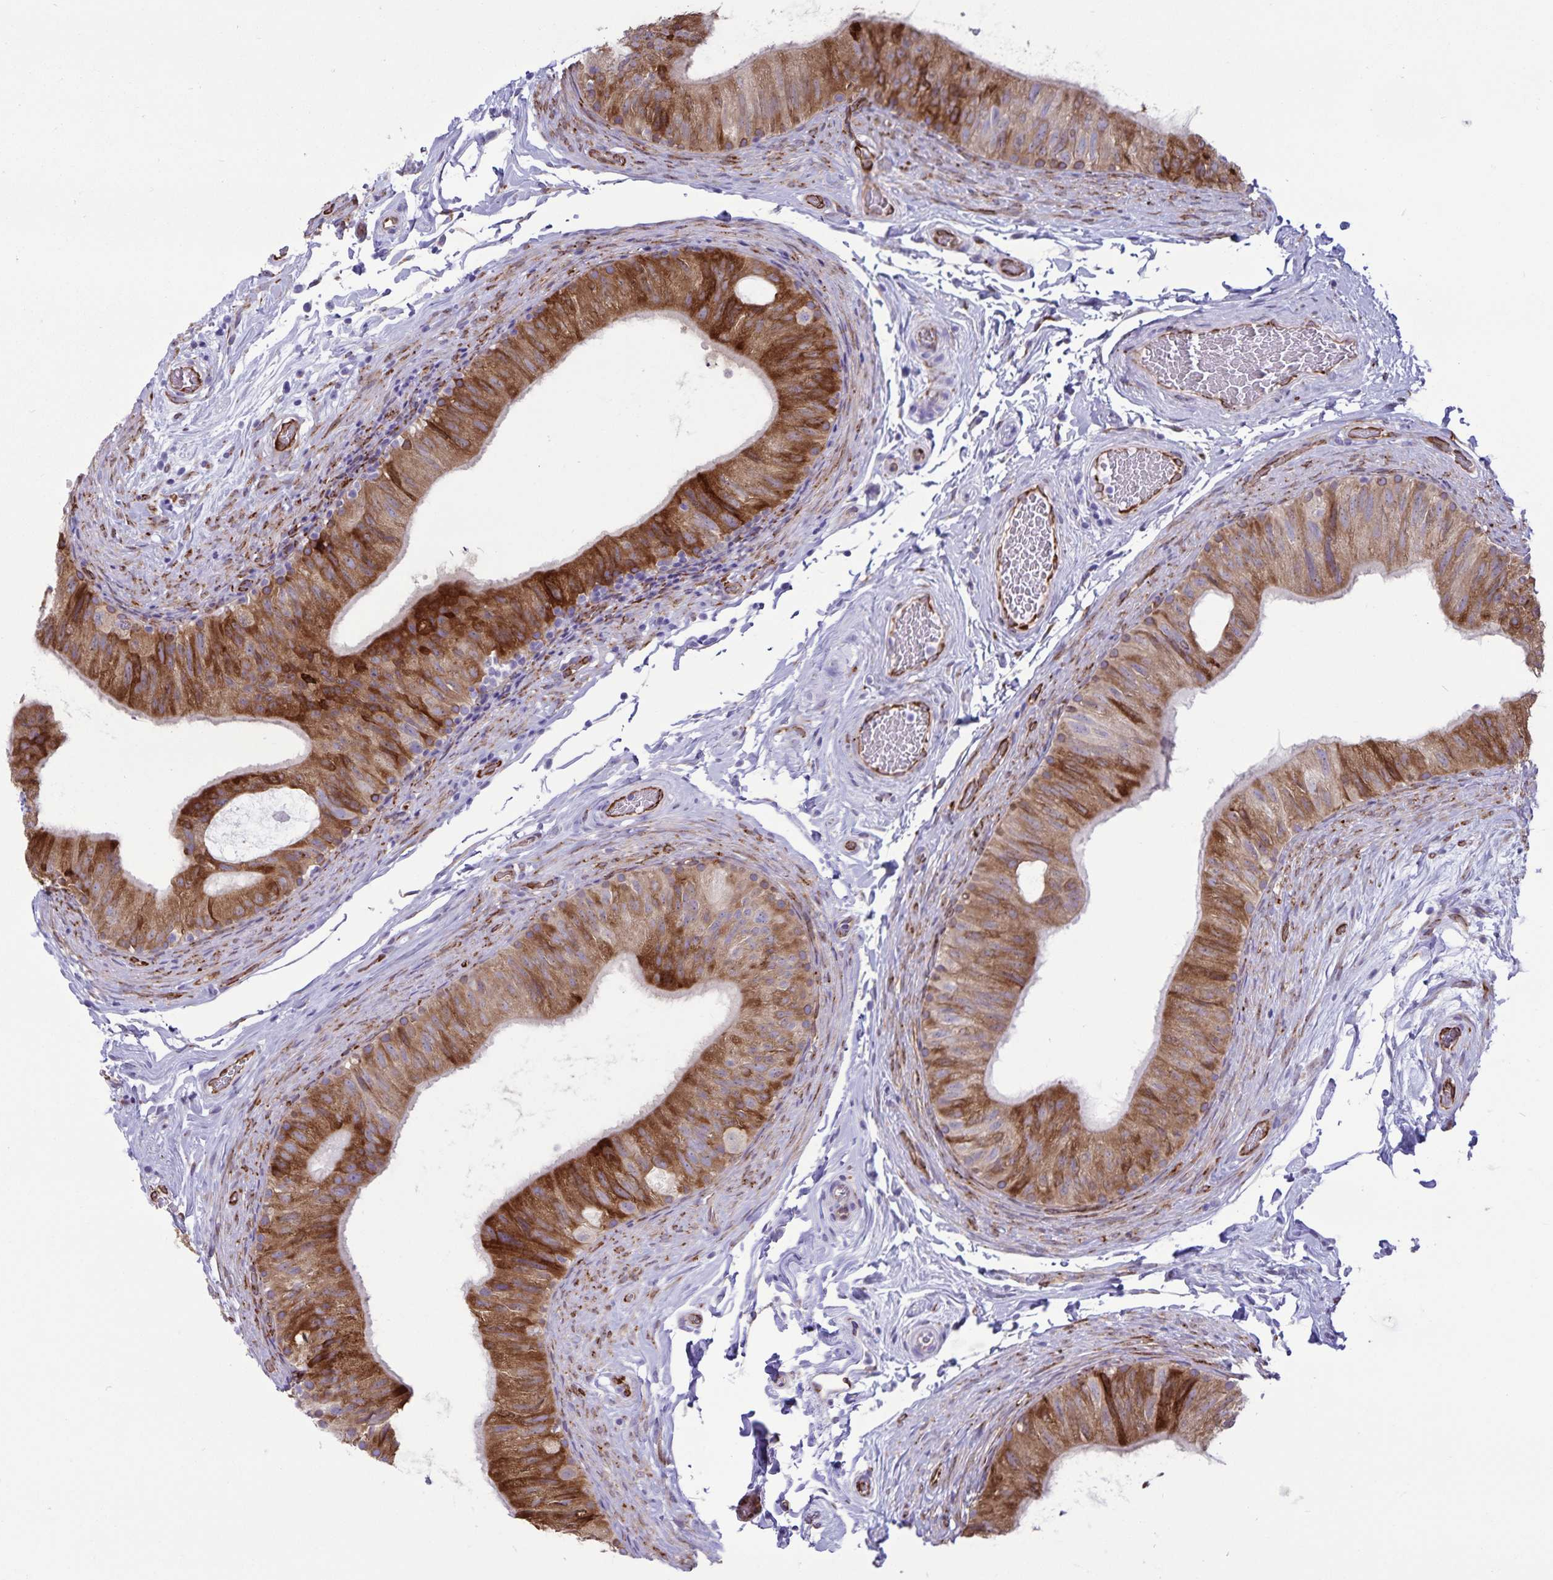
{"staining": {"intensity": "strong", "quantity": ">75%", "location": "cytoplasmic/membranous"}, "tissue": "epididymis", "cell_type": "Glandular cells", "image_type": "normal", "snomed": [{"axis": "morphology", "description": "Normal tissue, NOS"}, {"axis": "topography", "description": "Epididymis, spermatic cord, NOS"}, {"axis": "topography", "description": "Epididymis"}], "caption": "Epididymis stained with DAB IHC demonstrates high levels of strong cytoplasmic/membranous expression in about >75% of glandular cells.", "gene": "RCN1", "patient": {"sex": "male", "age": 31}}